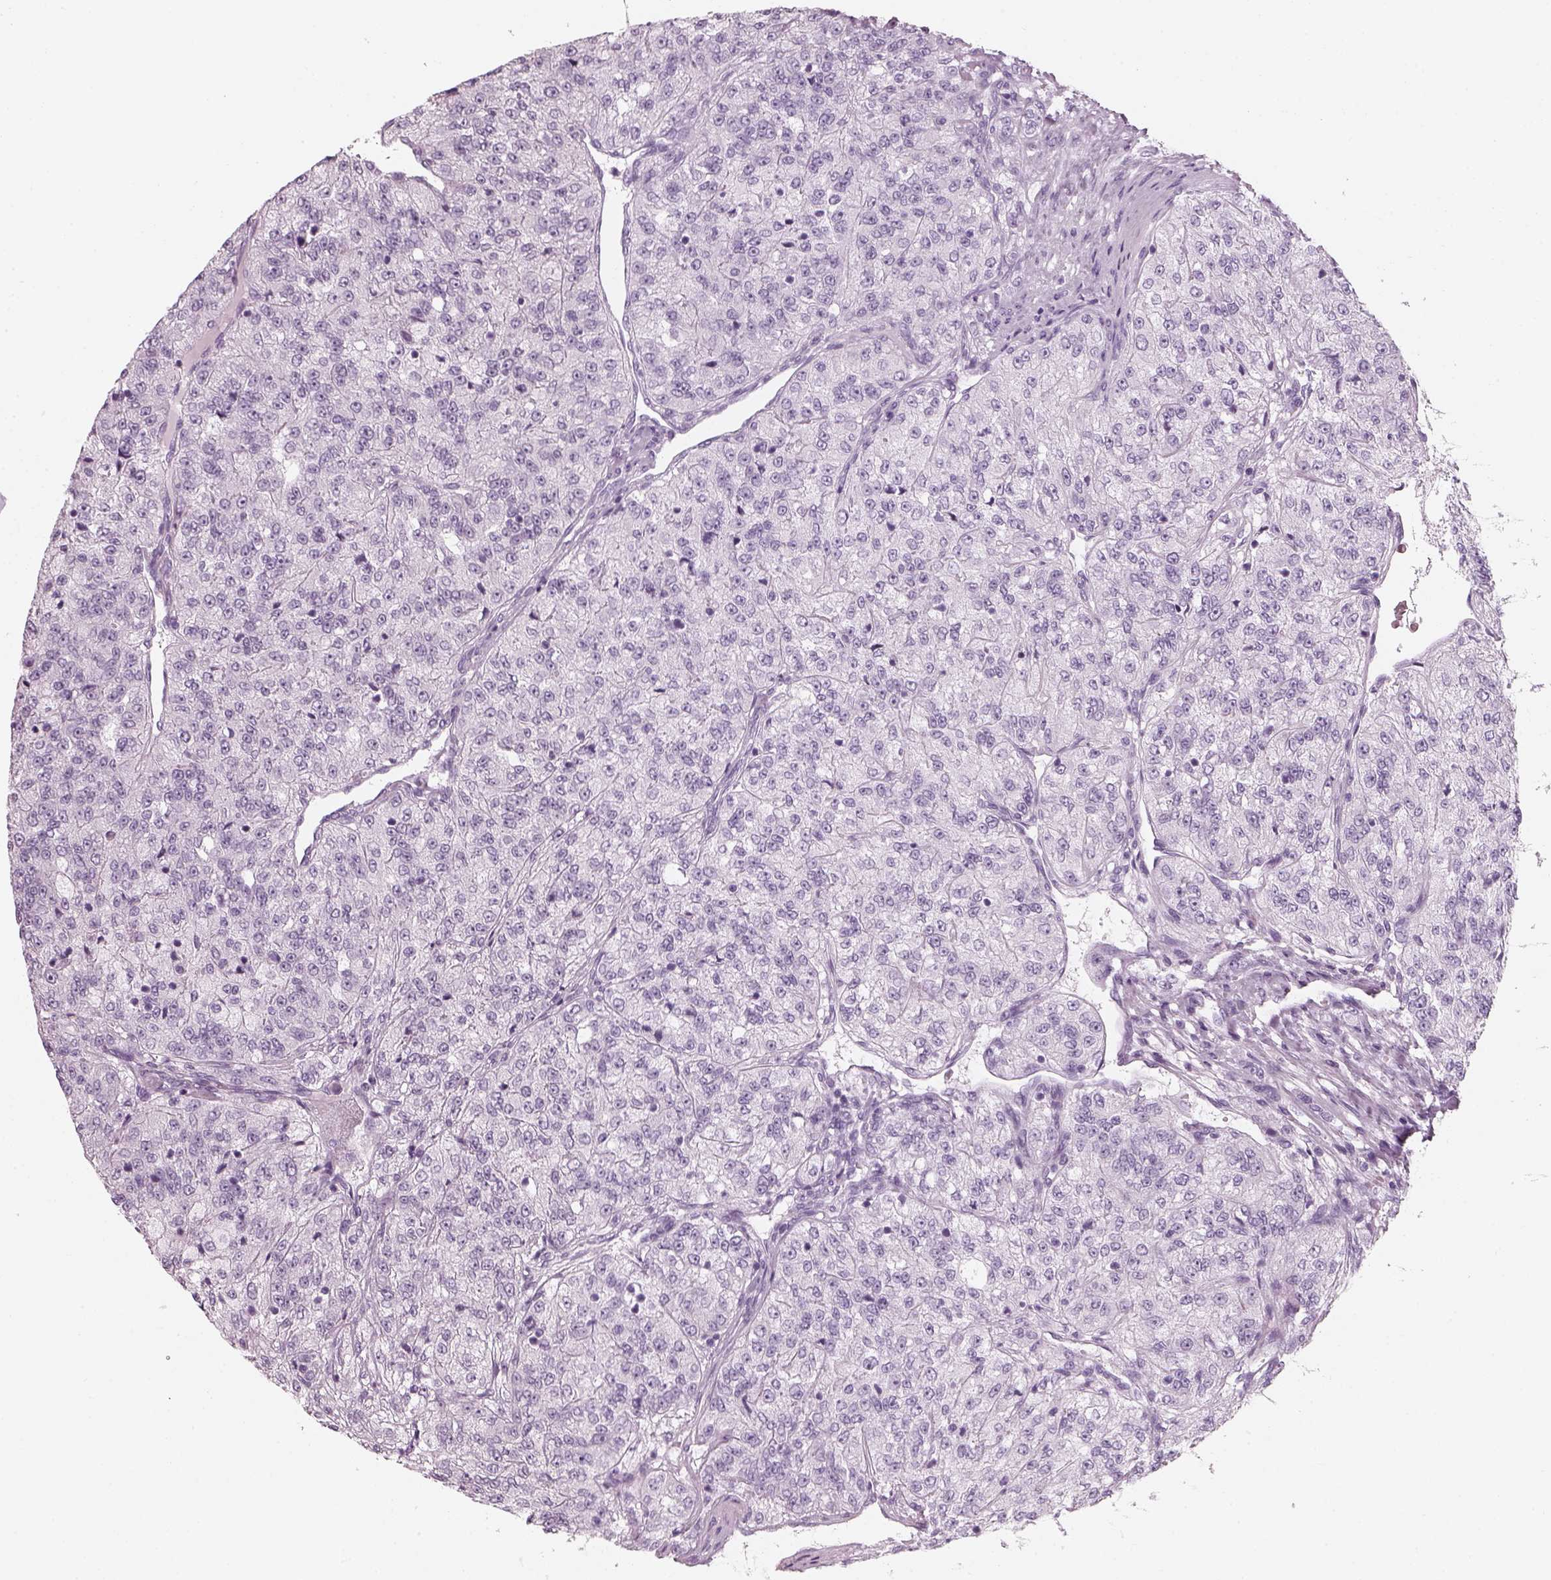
{"staining": {"intensity": "negative", "quantity": "none", "location": "none"}, "tissue": "renal cancer", "cell_type": "Tumor cells", "image_type": "cancer", "snomed": [{"axis": "morphology", "description": "Adenocarcinoma, NOS"}, {"axis": "topography", "description": "Kidney"}], "caption": "IHC micrograph of neoplastic tissue: human adenocarcinoma (renal) stained with DAB displays no significant protein staining in tumor cells.", "gene": "CRYAA", "patient": {"sex": "female", "age": 63}}